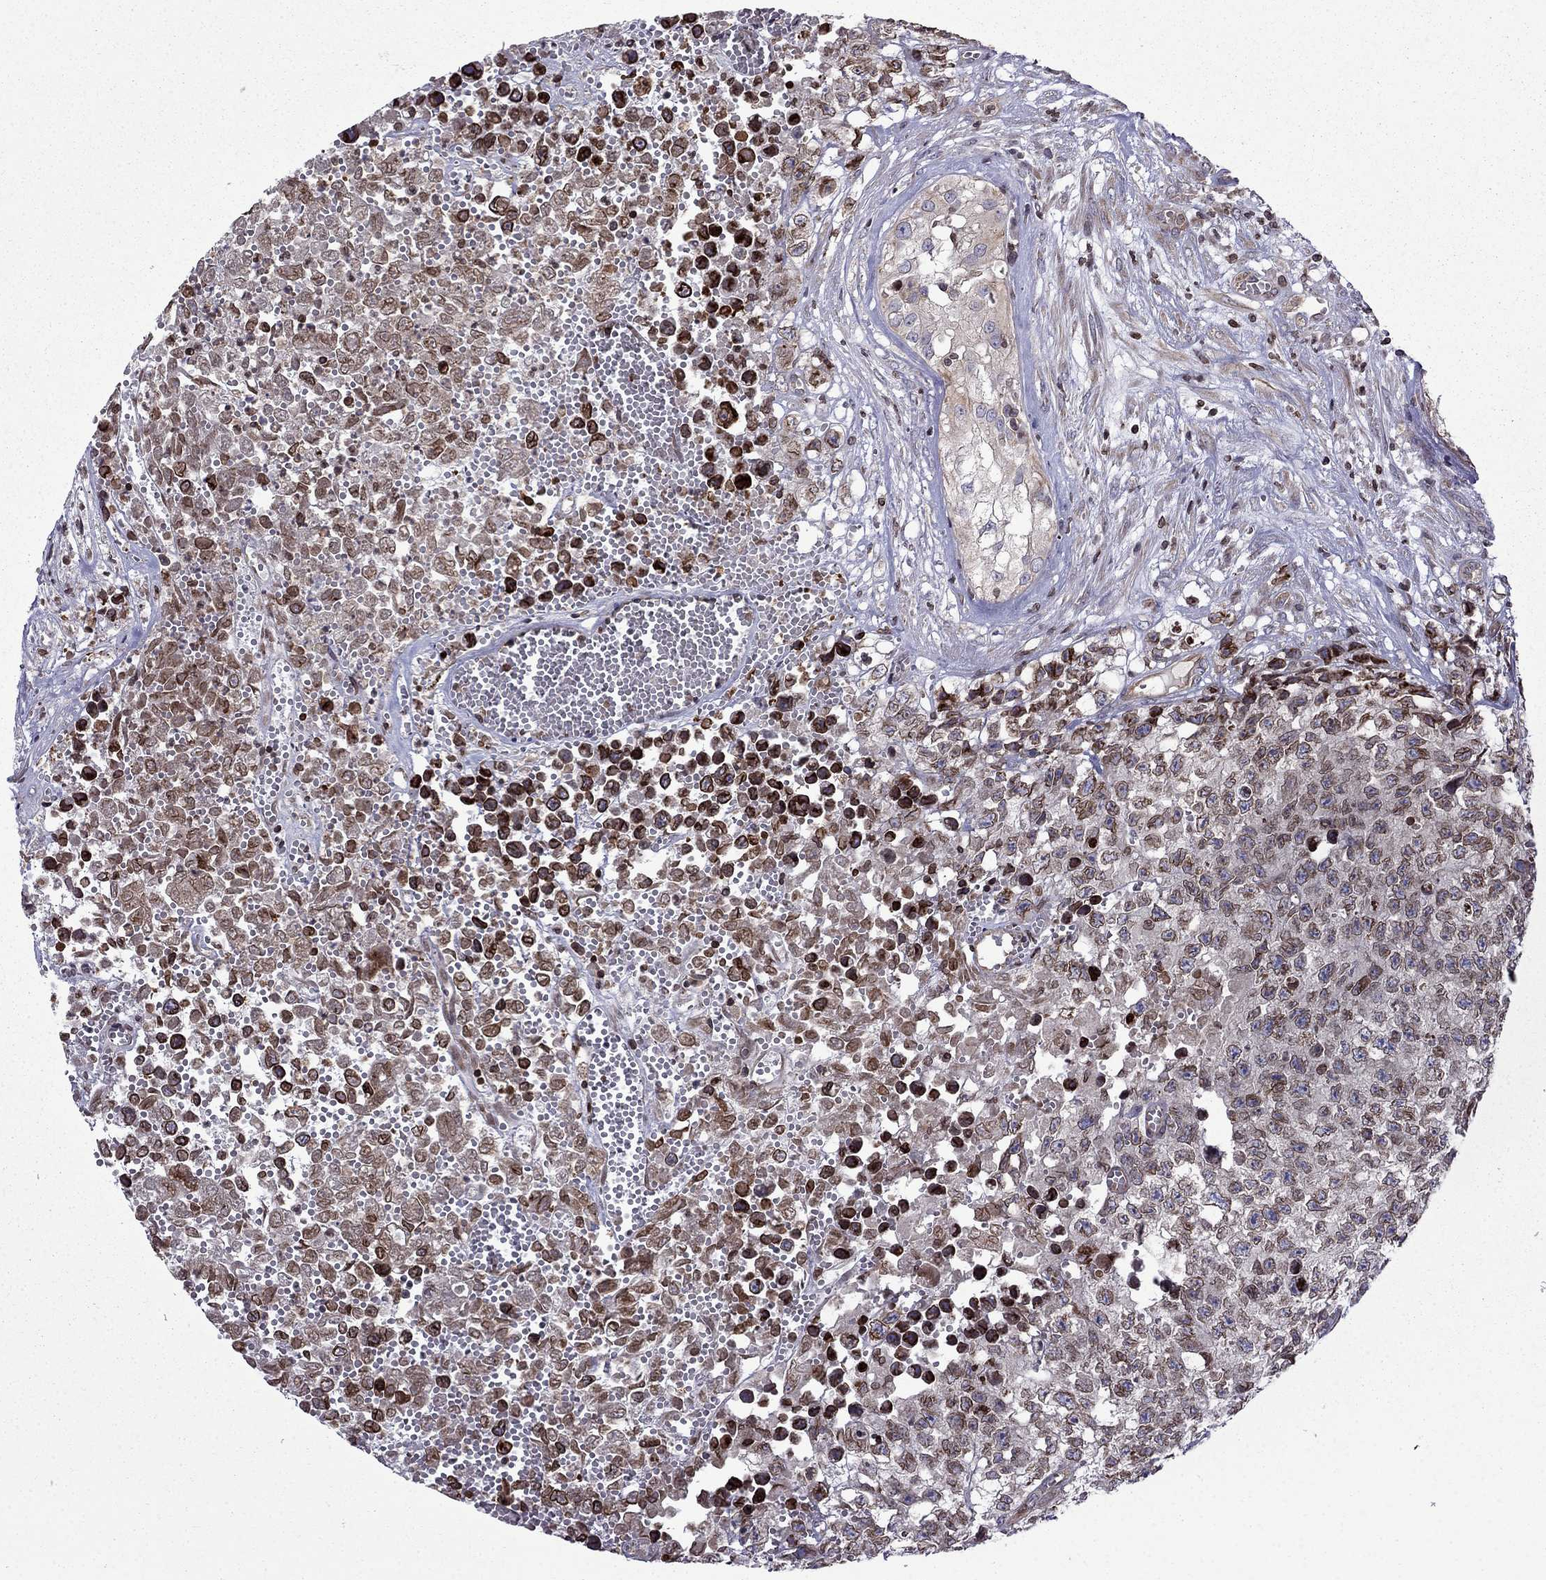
{"staining": {"intensity": "weak", "quantity": "<25%", "location": "cytoplasmic/membranous"}, "tissue": "testis cancer", "cell_type": "Tumor cells", "image_type": "cancer", "snomed": [{"axis": "morphology", "description": "Seminoma, NOS"}, {"axis": "morphology", "description": "Carcinoma, Embryonal, NOS"}, {"axis": "topography", "description": "Testis"}], "caption": "High power microscopy micrograph of an IHC micrograph of testis cancer (embryonal carcinoma), revealing no significant positivity in tumor cells.", "gene": "CDC42BPA", "patient": {"sex": "male", "age": 22}}